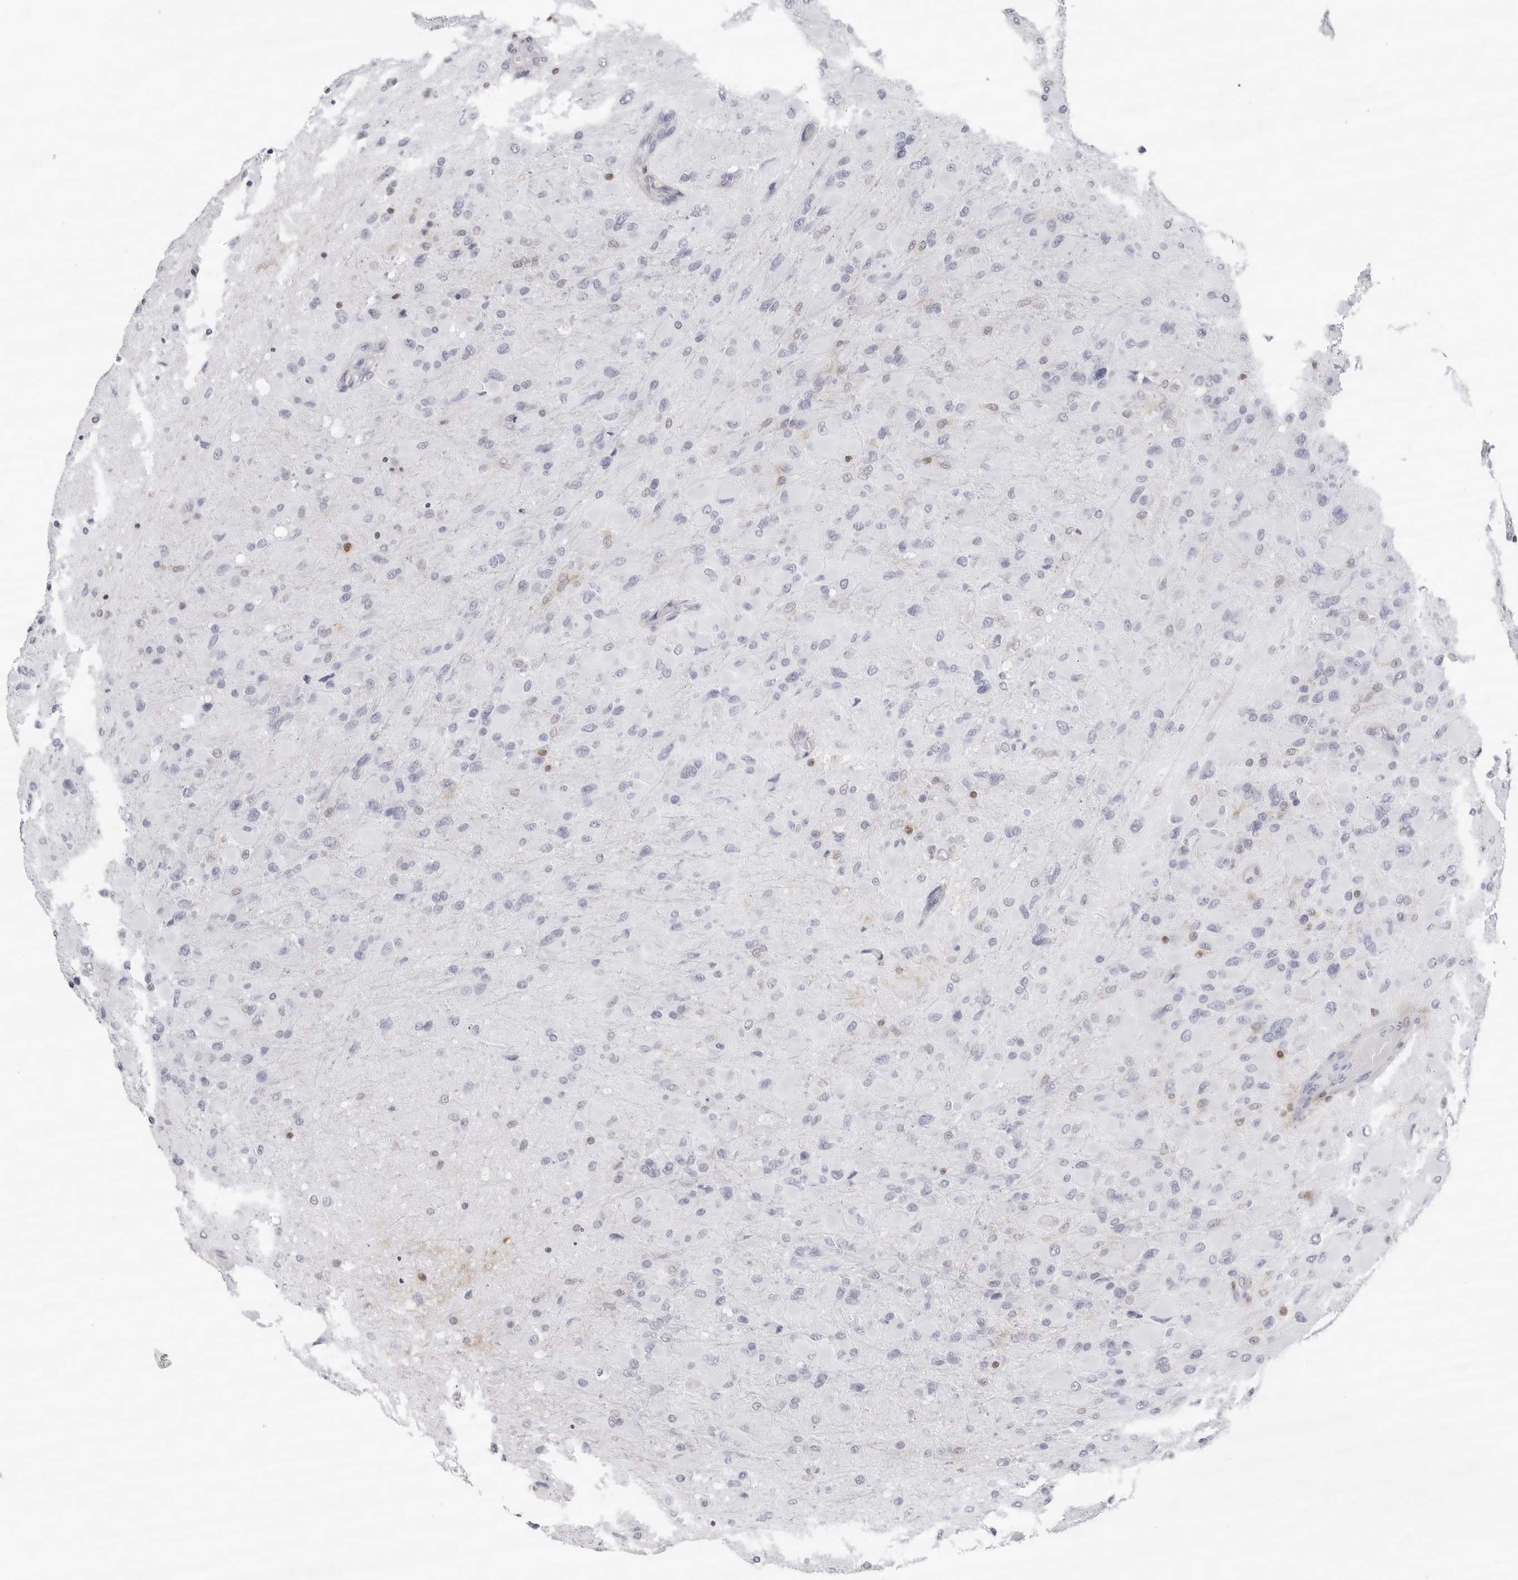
{"staining": {"intensity": "negative", "quantity": "none", "location": "none"}, "tissue": "glioma", "cell_type": "Tumor cells", "image_type": "cancer", "snomed": [{"axis": "morphology", "description": "Glioma, malignant, High grade"}, {"axis": "topography", "description": "Cerebral cortex"}], "caption": "Protein analysis of glioma shows no significant staining in tumor cells.", "gene": "FMNL1", "patient": {"sex": "female", "age": 36}}